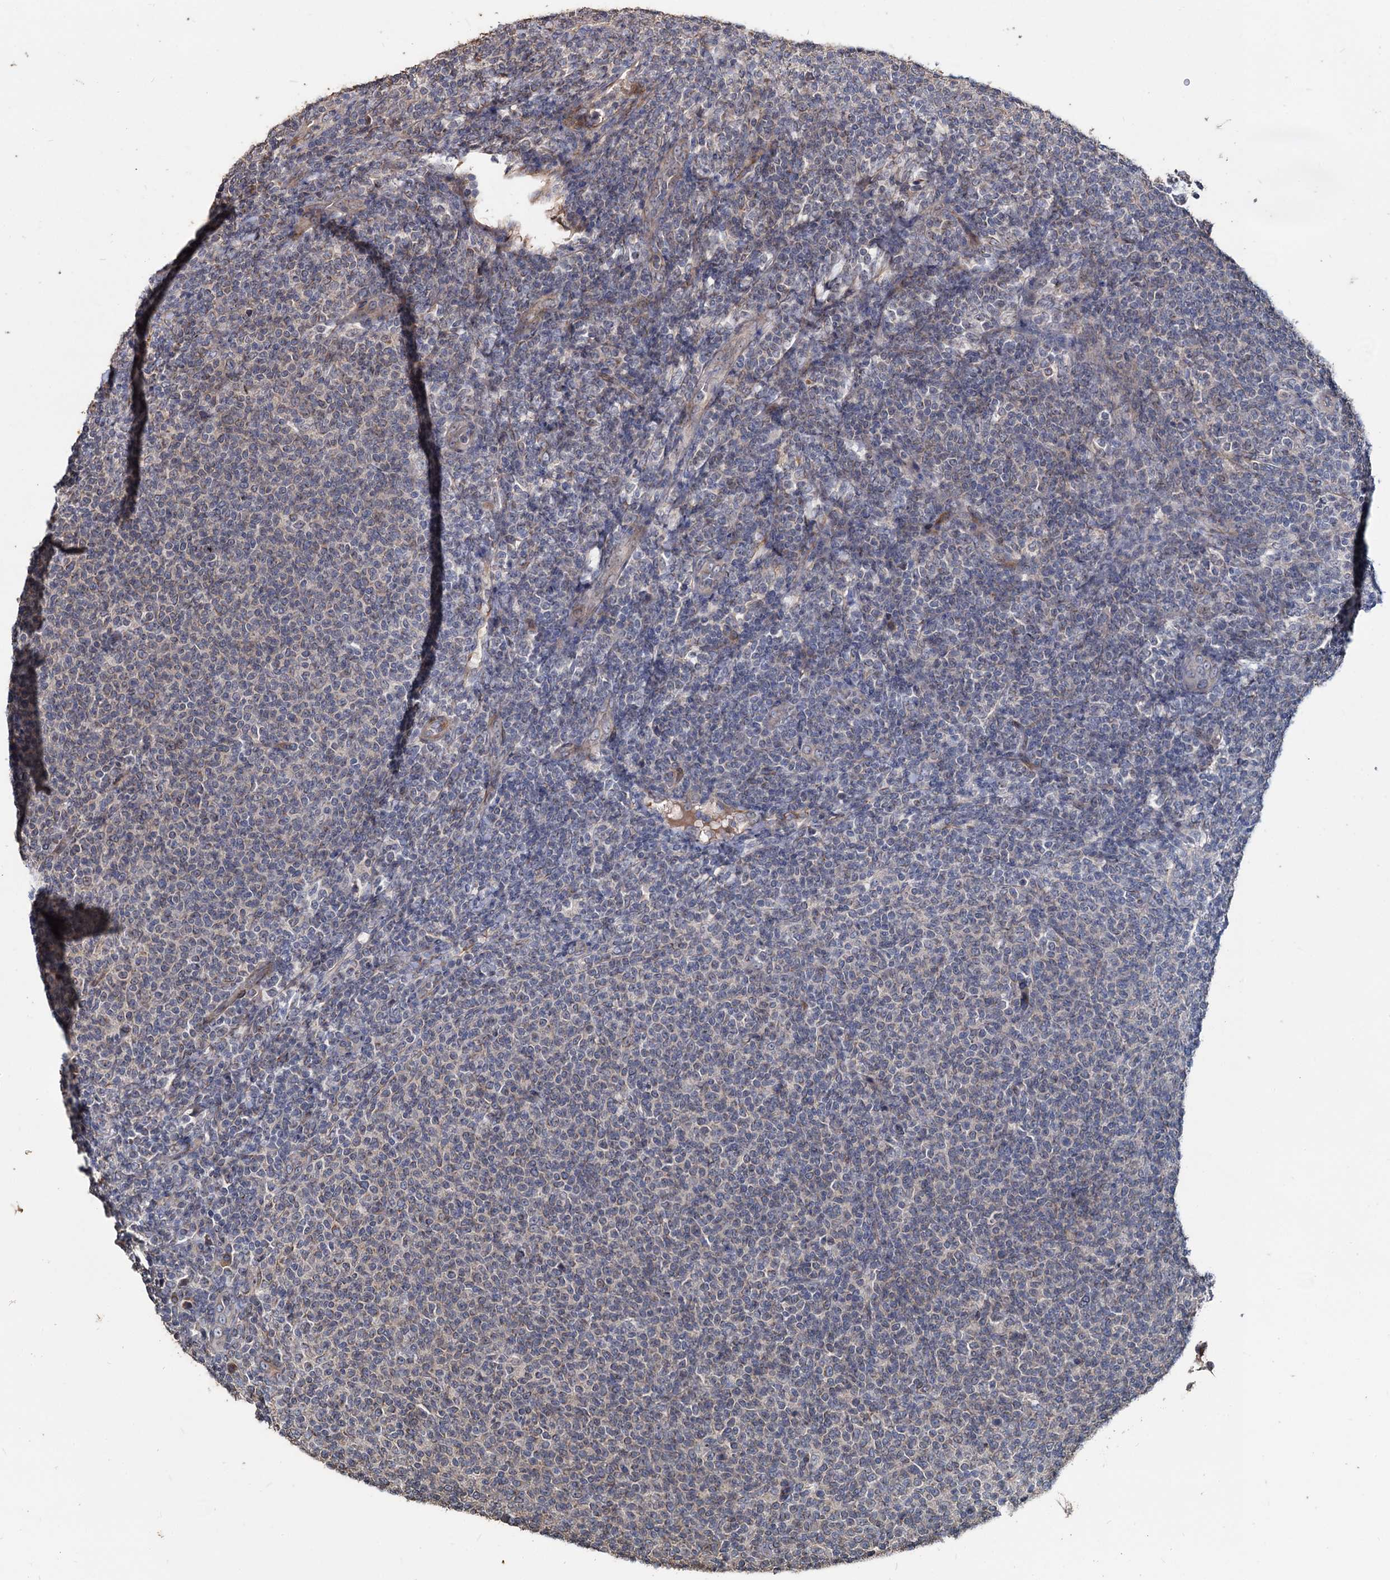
{"staining": {"intensity": "negative", "quantity": "none", "location": "none"}, "tissue": "lymphoma", "cell_type": "Tumor cells", "image_type": "cancer", "snomed": [{"axis": "morphology", "description": "Malignant lymphoma, non-Hodgkin's type, Low grade"}, {"axis": "topography", "description": "Lymph node"}], "caption": "Immunohistochemical staining of human lymphoma exhibits no significant positivity in tumor cells.", "gene": "DEPDC4", "patient": {"sex": "male", "age": 66}}